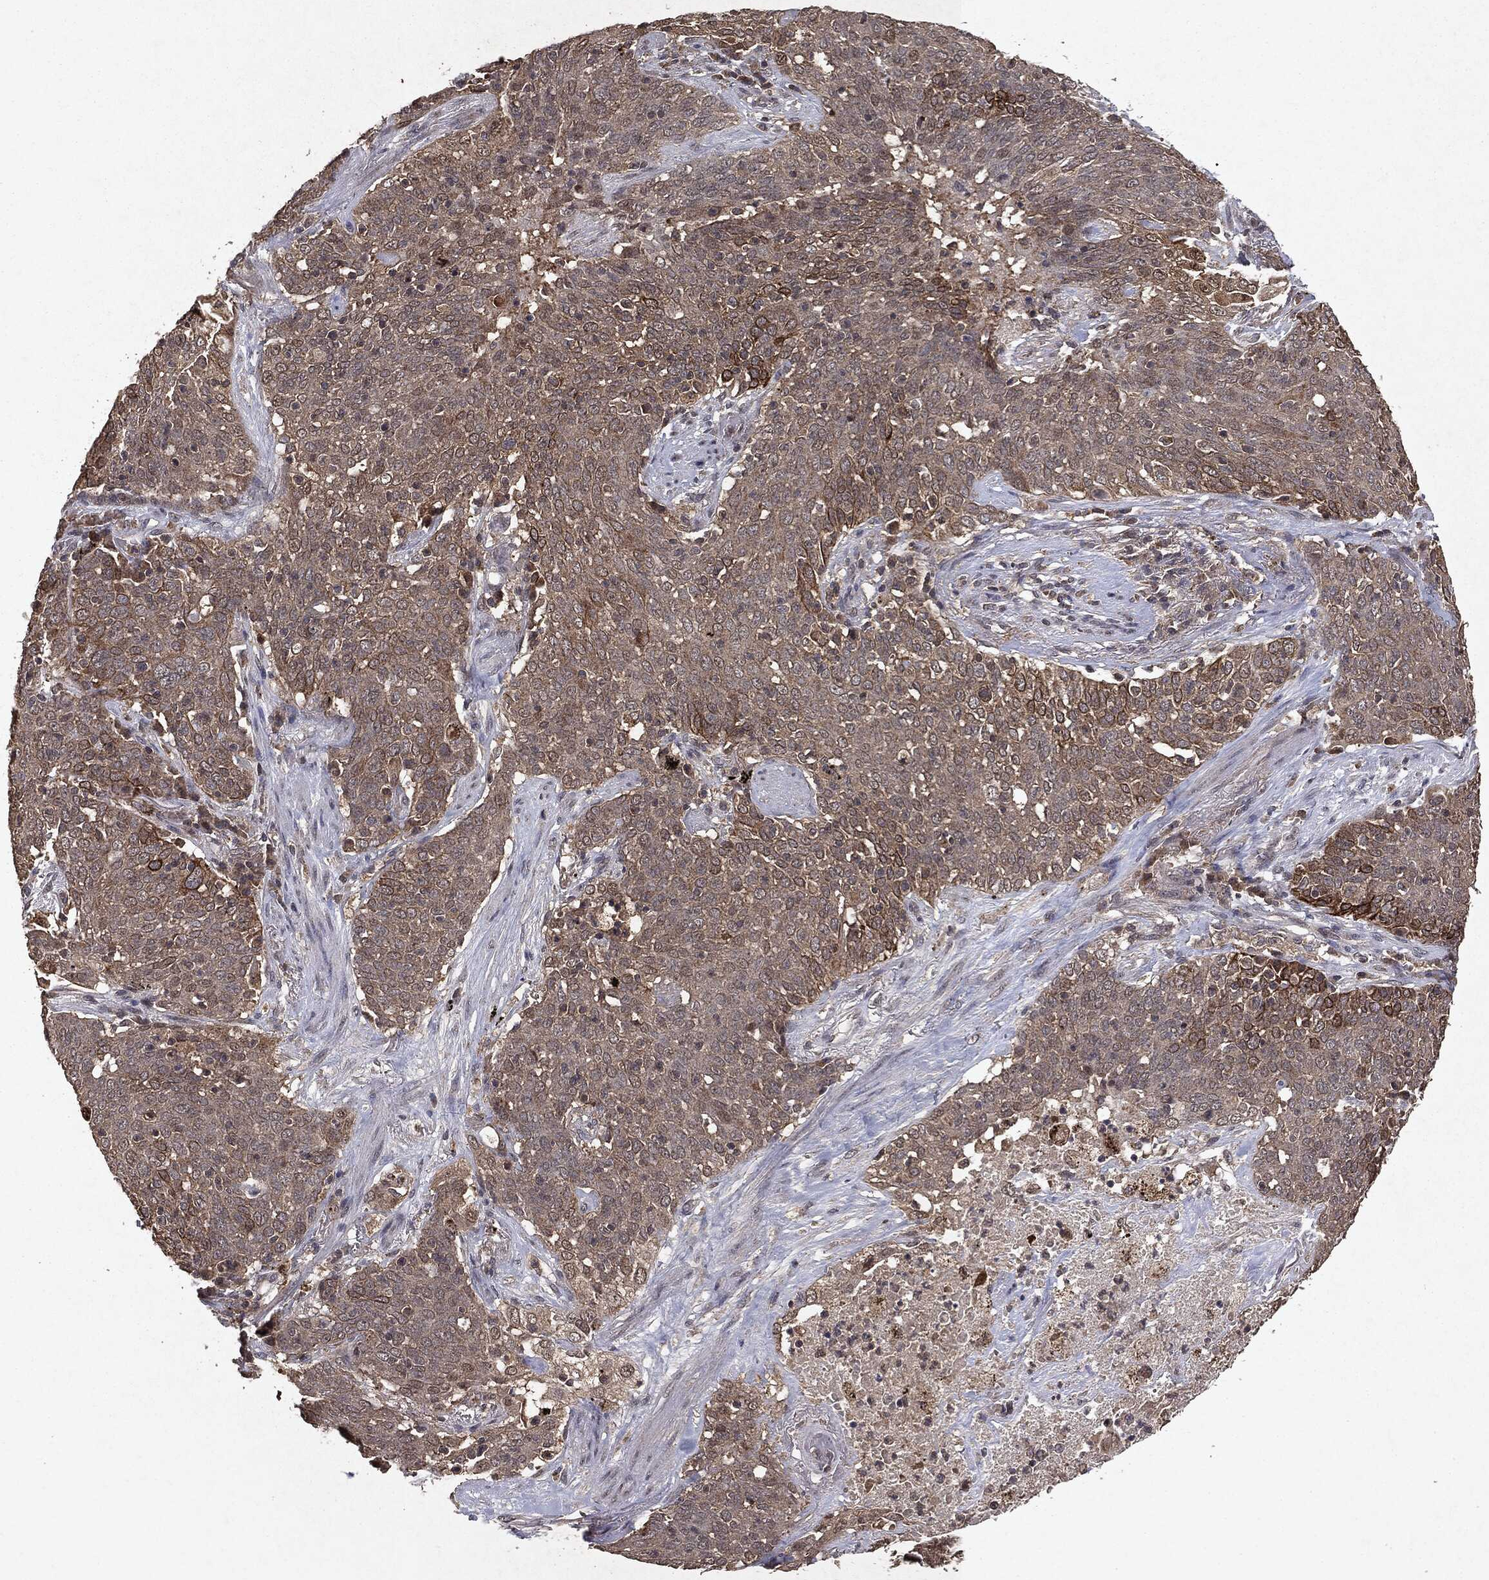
{"staining": {"intensity": "negative", "quantity": "none", "location": "none"}, "tissue": "lung cancer", "cell_type": "Tumor cells", "image_type": "cancer", "snomed": [{"axis": "morphology", "description": "Squamous cell carcinoma, NOS"}, {"axis": "topography", "description": "Lung"}], "caption": "The immunohistochemistry histopathology image has no significant positivity in tumor cells of lung cancer tissue.", "gene": "MTOR", "patient": {"sex": "male", "age": 82}}